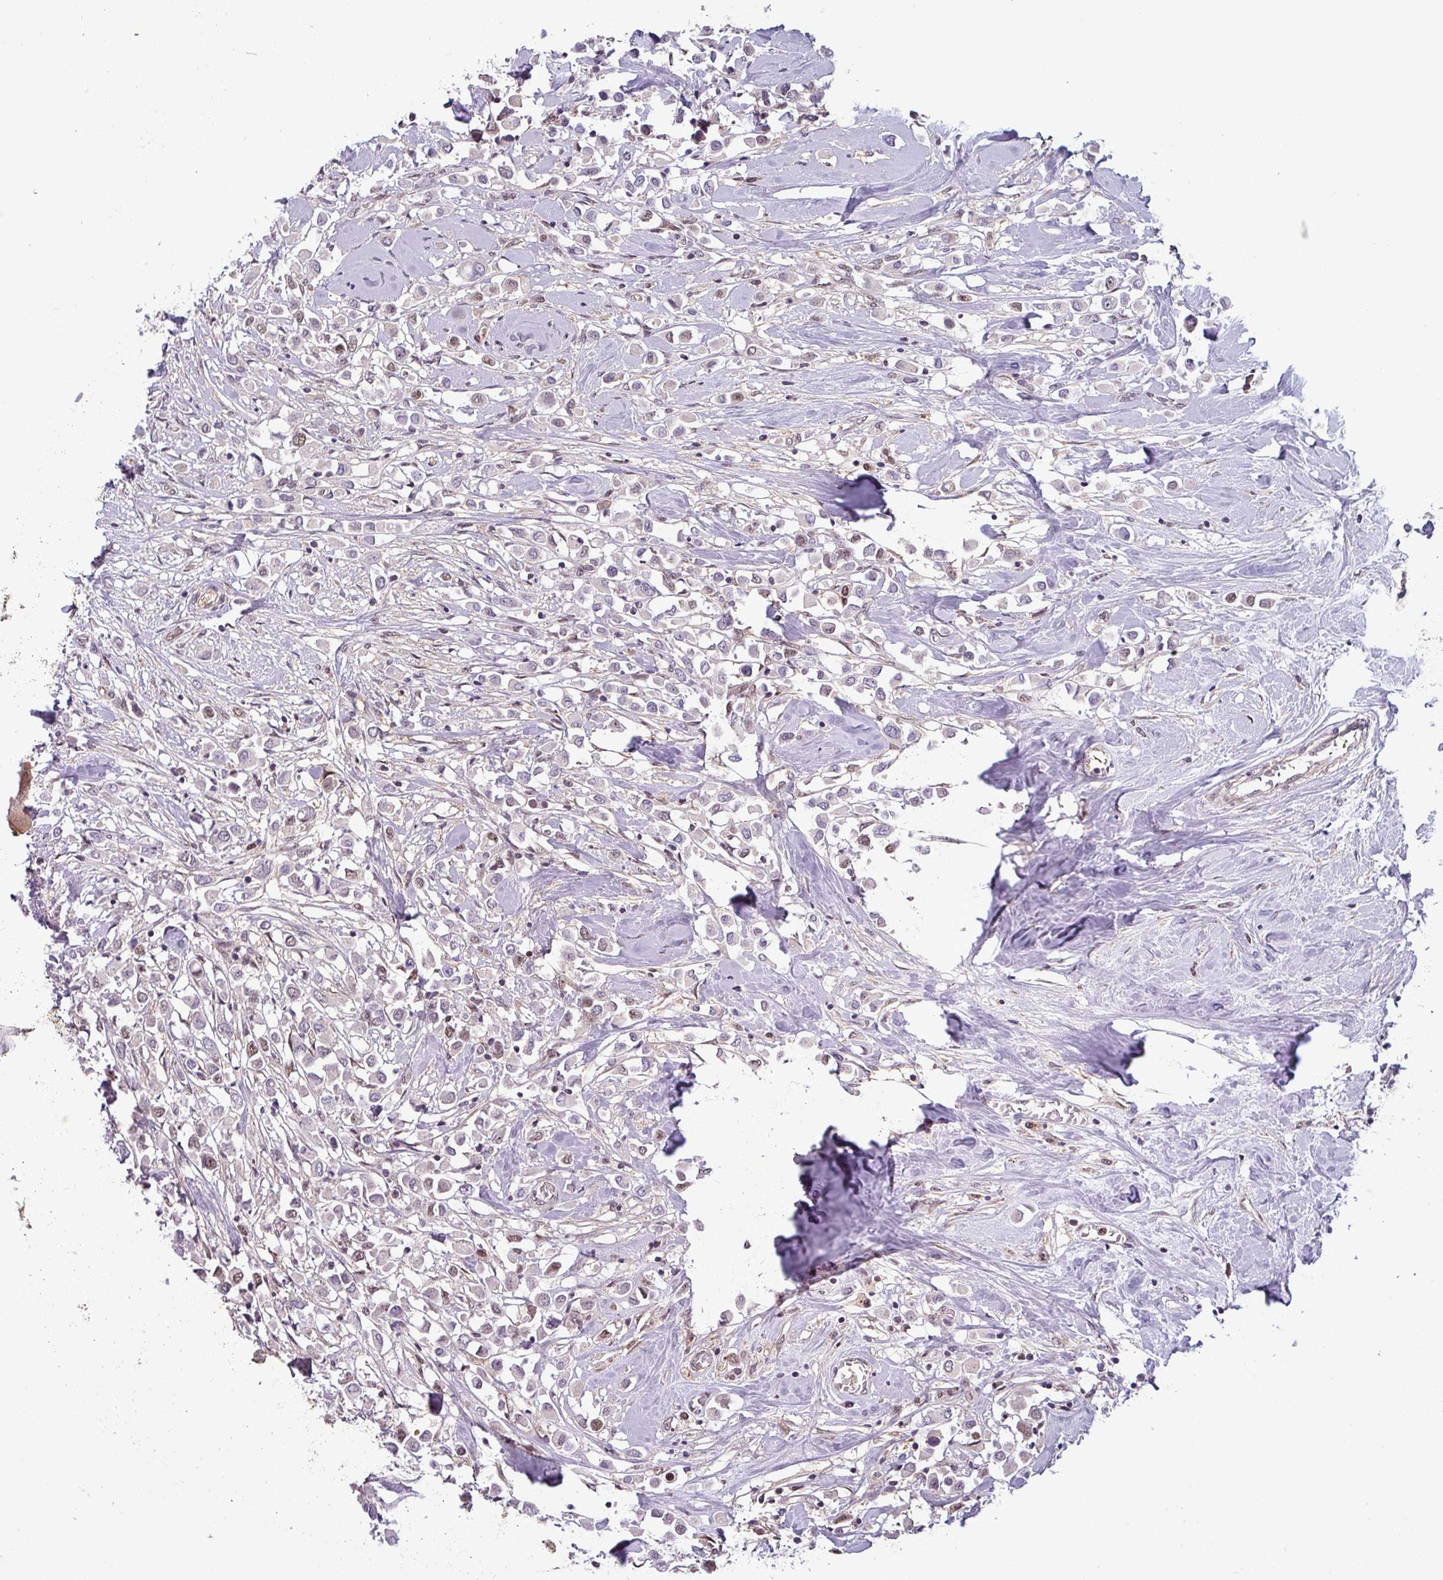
{"staining": {"intensity": "weak", "quantity": "<25%", "location": "nuclear"}, "tissue": "breast cancer", "cell_type": "Tumor cells", "image_type": "cancer", "snomed": [{"axis": "morphology", "description": "Duct carcinoma"}, {"axis": "topography", "description": "Breast"}], "caption": "The image demonstrates no staining of tumor cells in breast cancer (intraductal carcinoma).", "gene": "NPFFR1", "patient": {"sex": "female", "age": 61}}